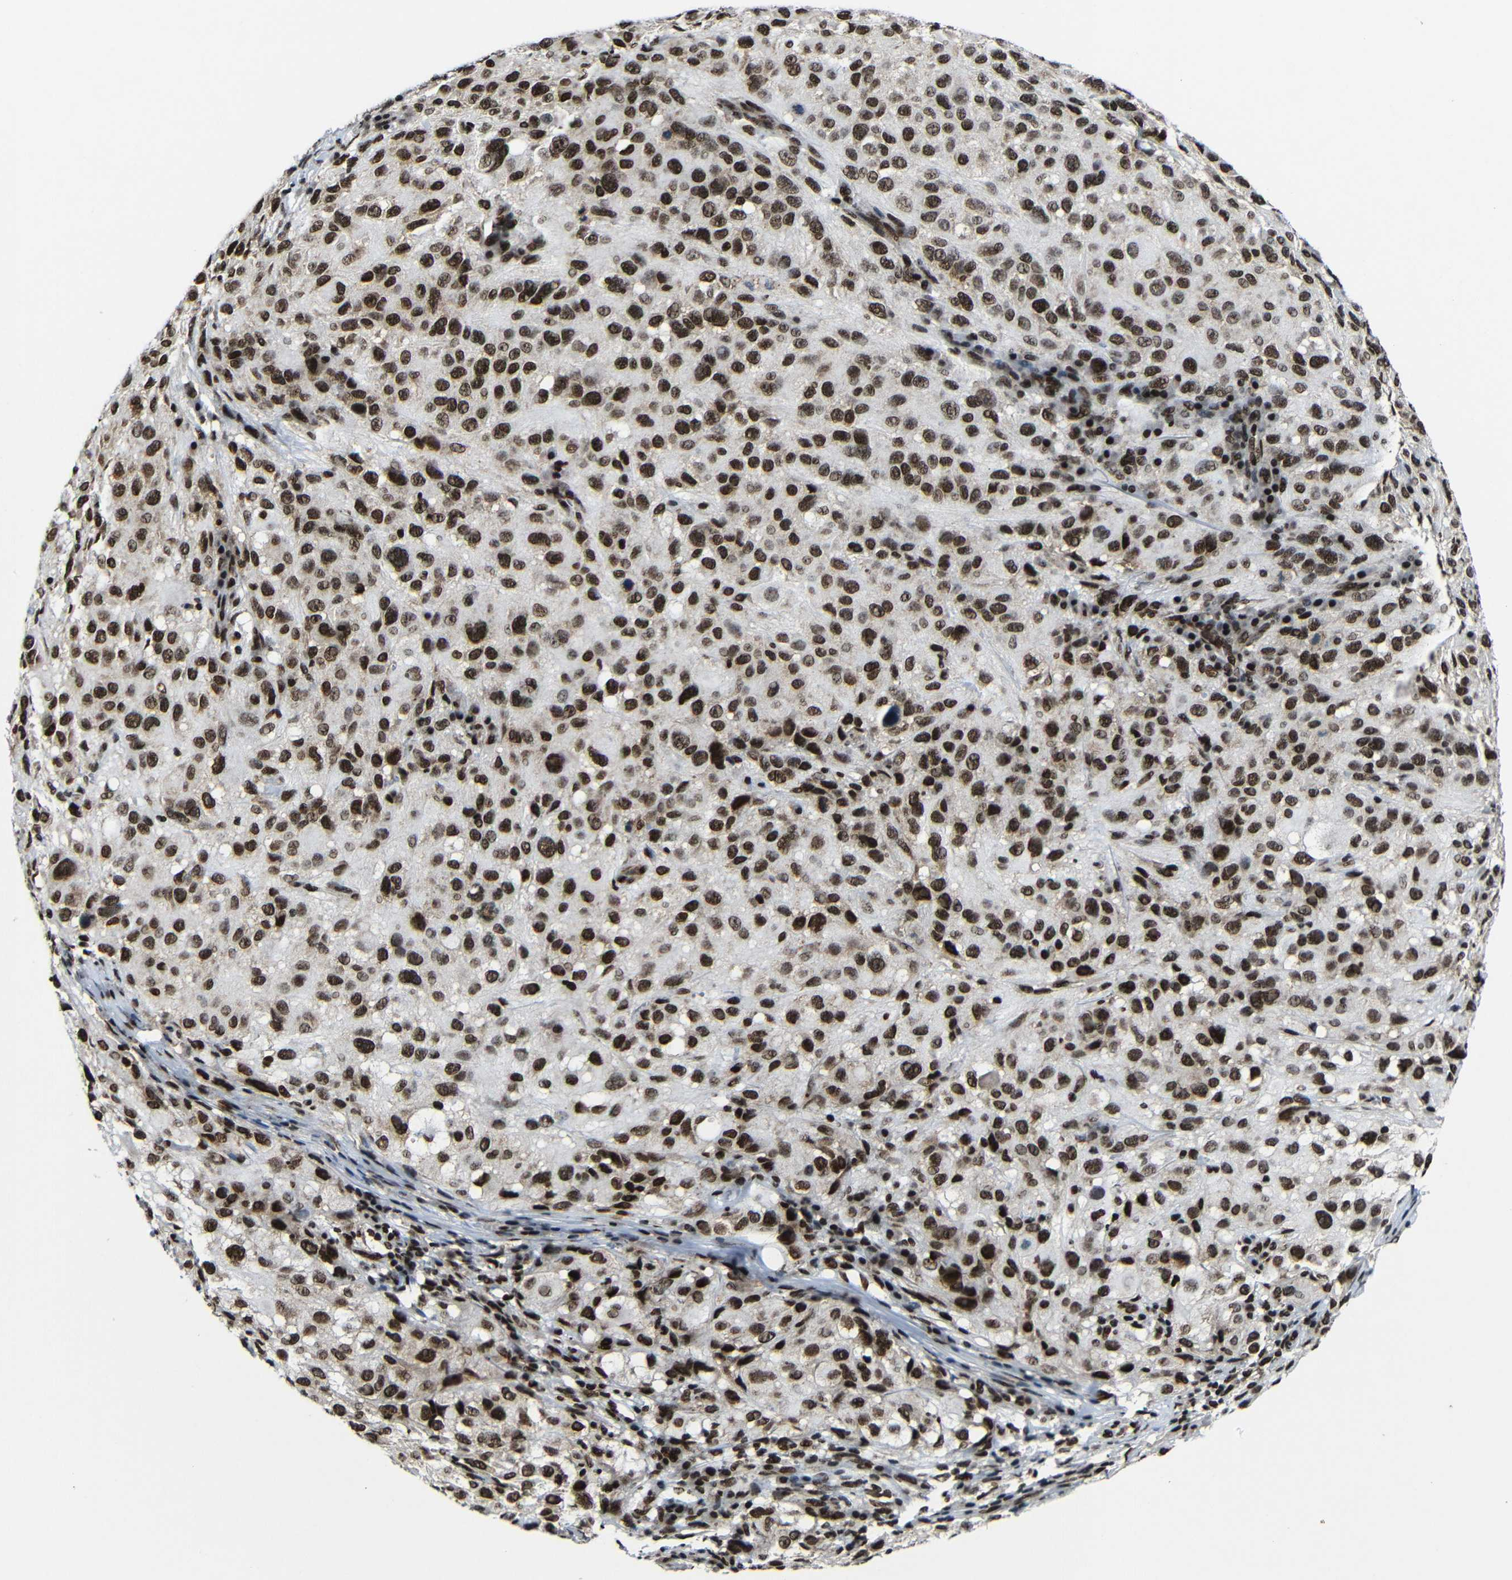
{"staining": {"intensity": "strong", "quantity": ">75%", "location": "nuclear"}, "tissue": "melanoma", "cell_type": "Tumor cells", "image_type": "cancer", "snomed": [{"axis": "morphology", "description": "Necrosis, NOS"}, {"axis": "morphology", "description": "Malignant melanoma, NOS"}, {"axis": "topography", "description": "Skin"}], "caption": "Immunohistochemical staining of melanoma exhibits high levels of strong nuclear protein staining in approximately >75% of tumor cells.", "gene": "PTBP1", "patient": {"sex": "female", "age": 87}}